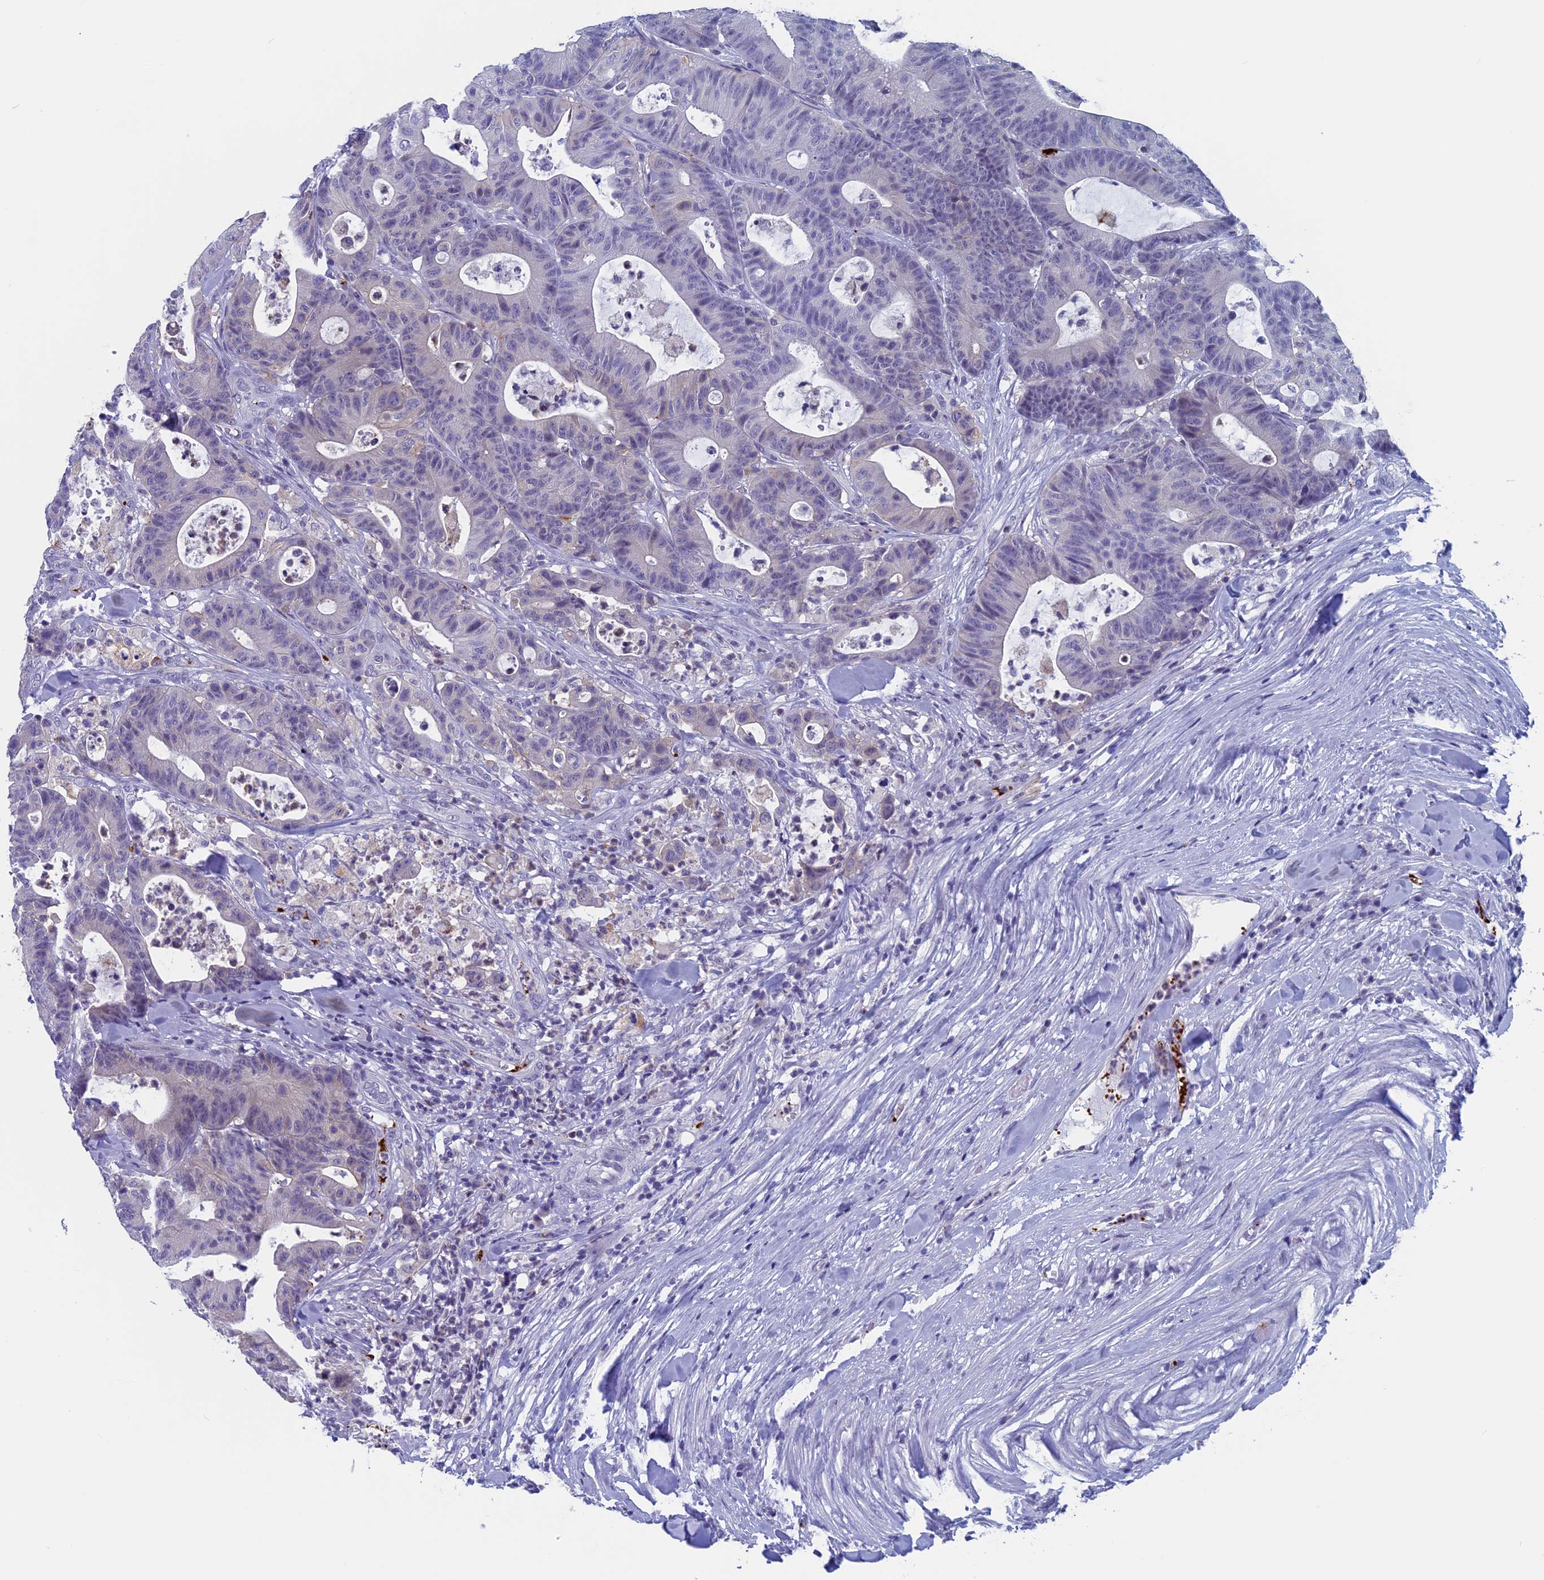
{"staining": {"intensity": "negative", "quantity": "none", "location": "none"}, "tissue": "colorectal cancer", "cell_type": "Tumor cells", "image_type": "cancer", "snomed": [{"axis": "morphology", "description": "Adenocarcinoma, NOS"}, {"axis": "topography", "description": "Colon"}], "caption": "A high-resolution image shows immunohistochemistry staining of colorectal cancer (adenocarcinoma), which exhibits no significant positivity in tumor cells. (DAB immunohistochemistry (IHC), high magnification).", "gene": "AIFM2", "patient": {"sex": "female", "age": 84}}